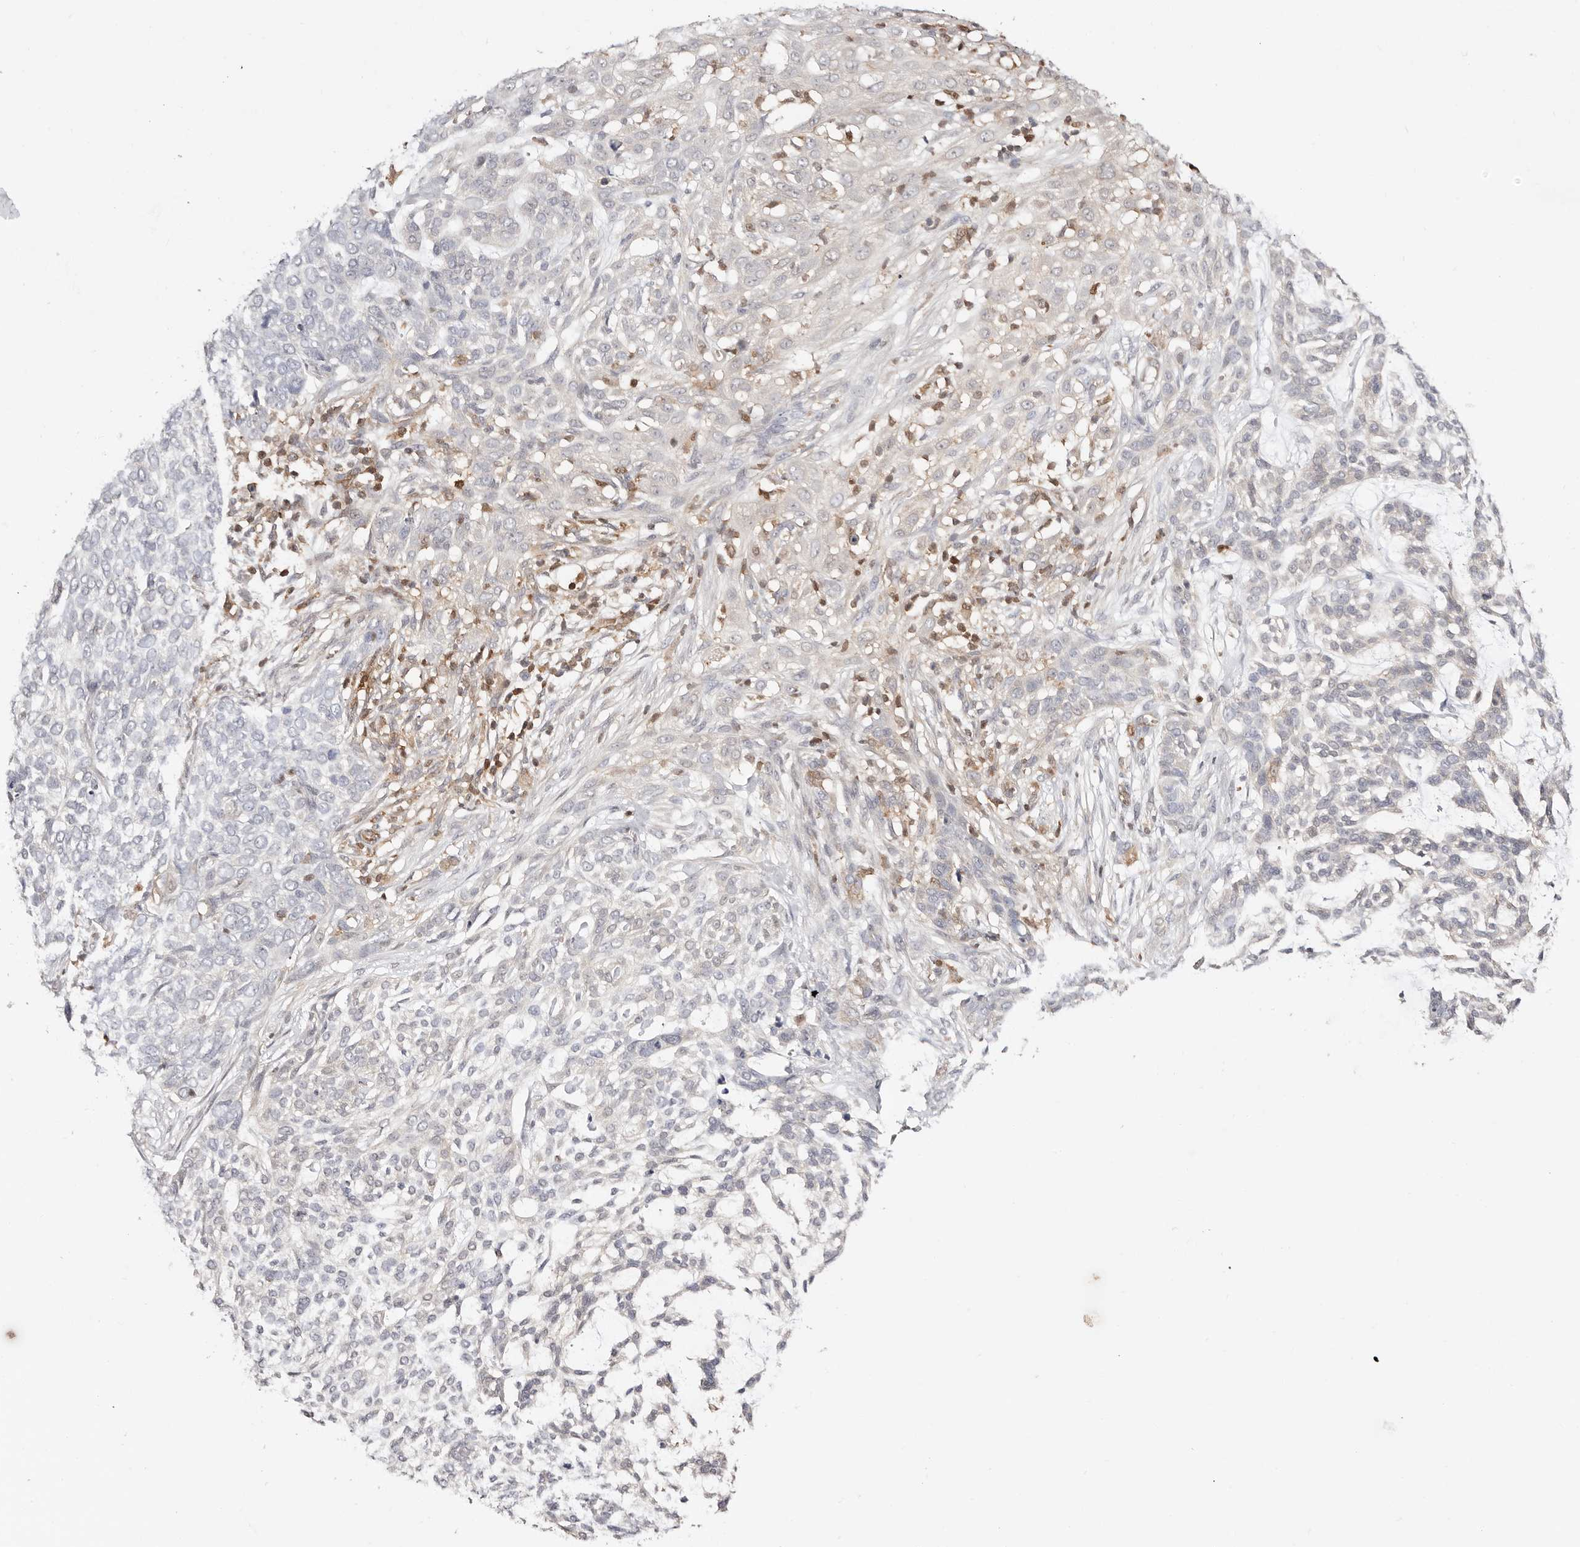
{"staining": {"intensity": "negative", "quantity": "none", "location": "none"}, "tissue": "skin cancer", "cell_type": "Tumor cells", "image_type": "cancer", "snomed": [{"axis": "morphology", "description": "Basal cell carcinoma"}, {"axis": "topography", "description": "Skin"}], "caption": "Protein analysis of skin basal cell carcinoma demonstrates no significant positivity in tumor cells. (Stains: DAB (3,3'-diaminobenzidine) immunohistochemistry with hematoxylin counter stain, Microscopy: brightfield microscopy at high magnification).", "gene": "STAT5A", "patient": {"sex": "female", "age": 64}}